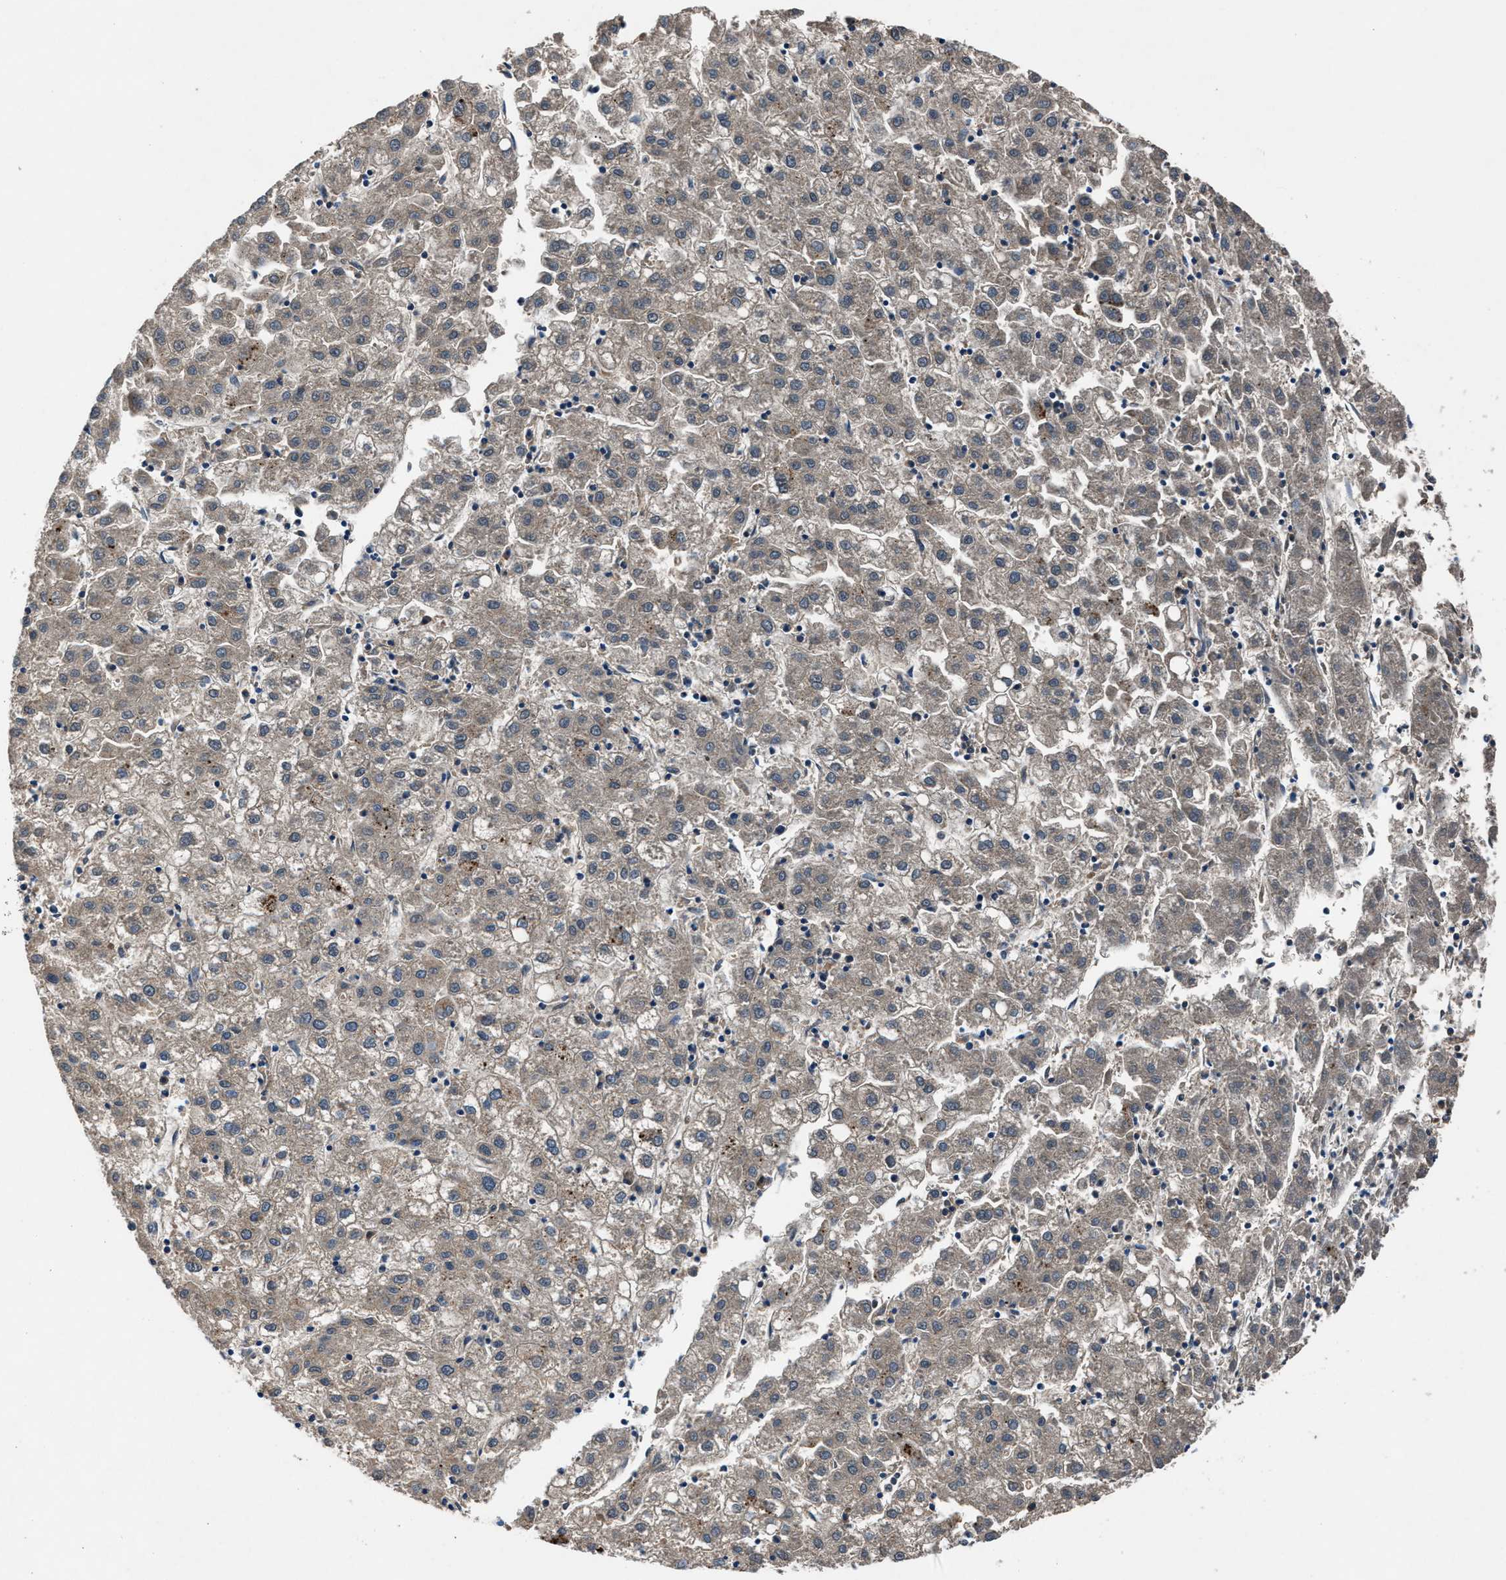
{"staining": {"intensity": "weak", "quantity": "25%-75%", "location": "cytoplasmic/membranous"}, "tissue": "liver cancer", "cell_type": "Tumor cells", "image_type": "cancer", "snomed": [{"axis": "morphology", "description": "Carcinoma, Hepatocellular, NOS"}, {"axis": "topography", "description": "Liver"}], "caption": "Immunohistochemical staining of liver cancer (hepatocellular carcinoma) exhibits low levels of weak cytoplasmic/membranous expression in about 25%-75% of tumor cells.", "gene": "PRXL2C", "patient": {"sex": "male", "age": 72}}